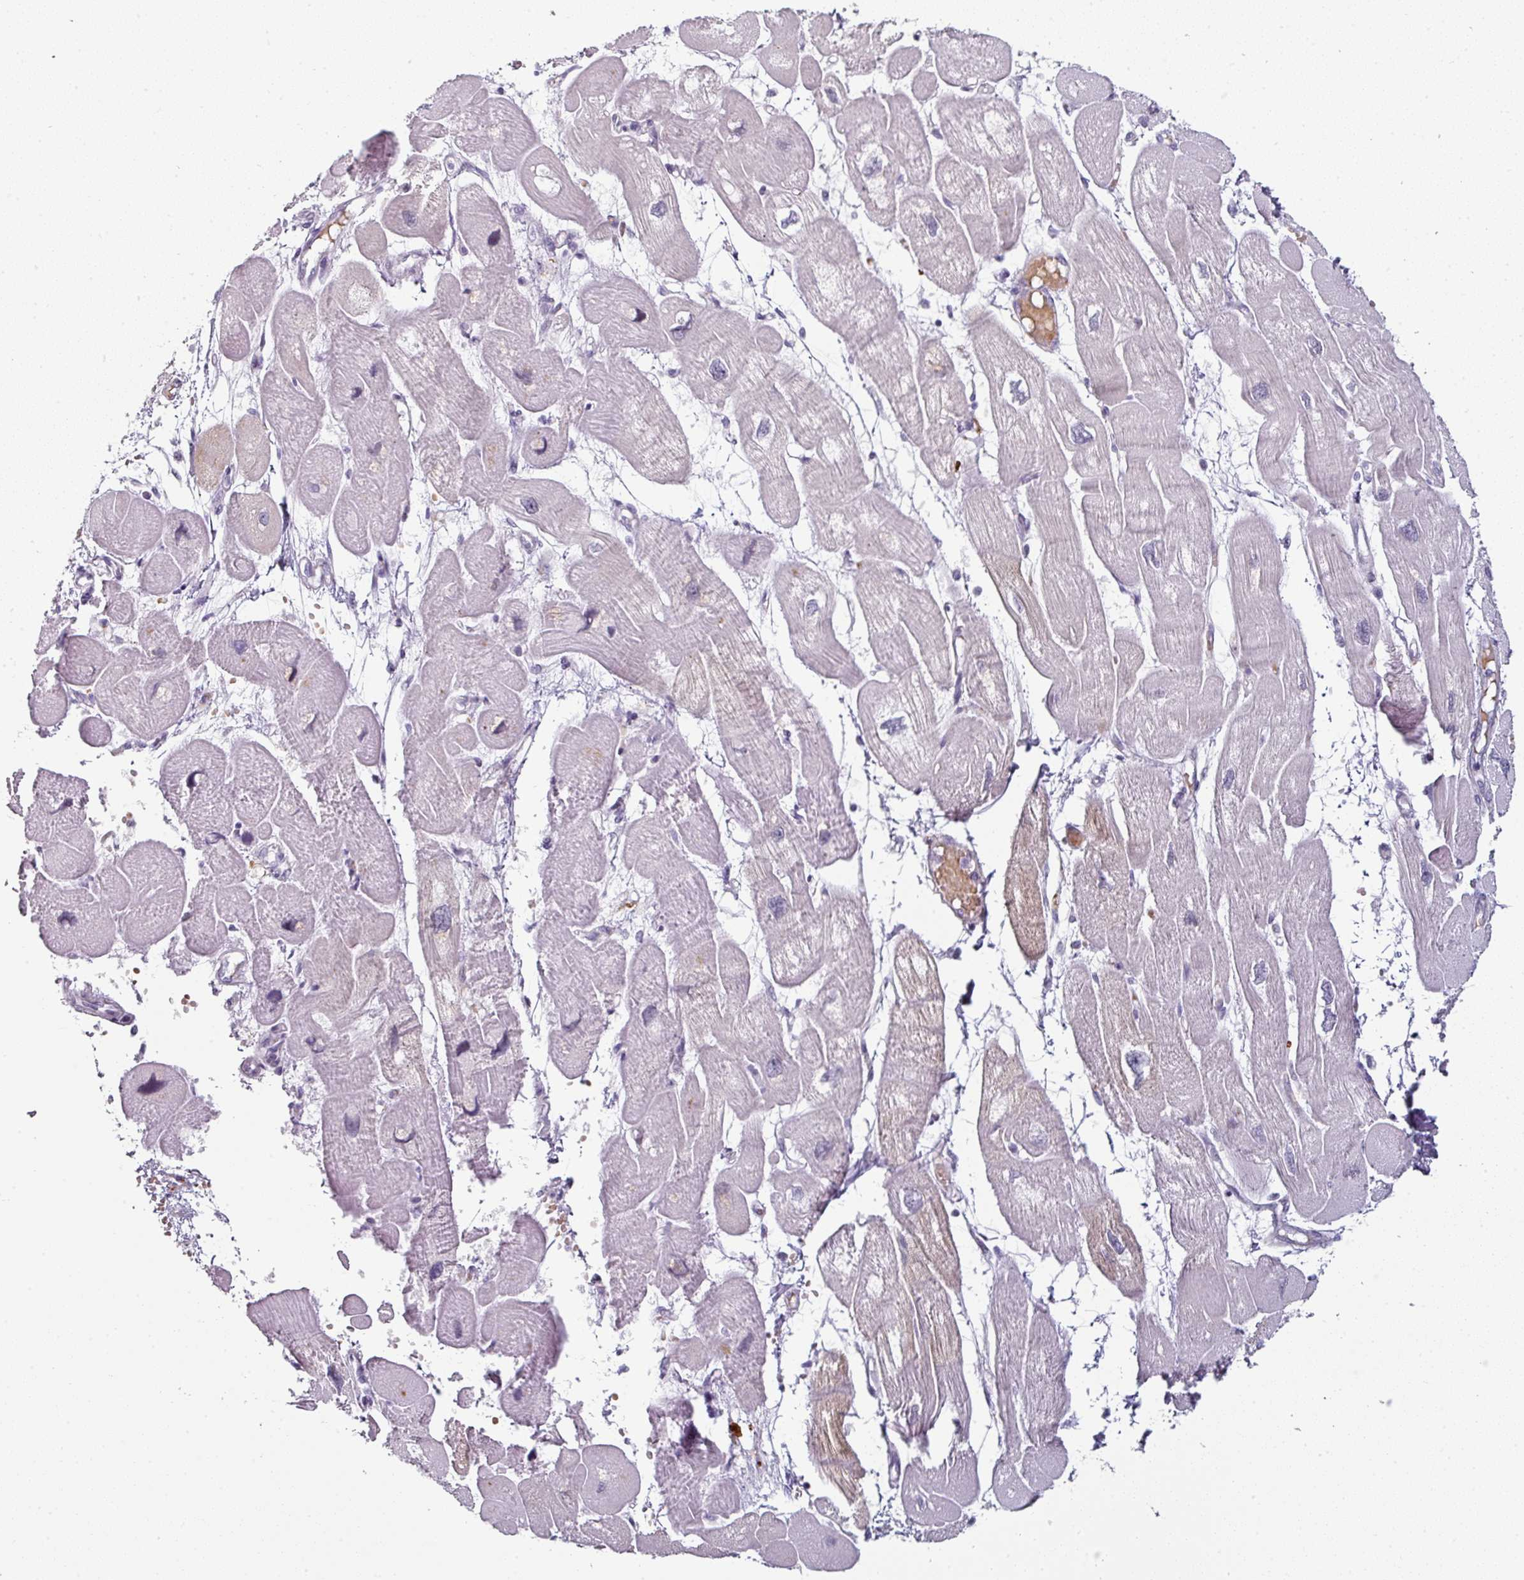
{"staining": {"intensity": "moderate", "quantity": "<25%", "location": "cytoplasmic/membranous"}, "tissue": "heart muscle", "cell_type": "Cardiomyocytes", "image_type": "normal", "snomed": [{"axis": "morphology", "description": "Normal tissue, NOS"}, {"axis": "topography", "description": "Heart"}], "caption": "Immunohistochemical staining of benign heart muscle reveals moderate cytoplasmic/membranous protein positivity in approximately <25% of cardiomyocytes.", "gene": "SYT8", "patient": {"sex": "male", "age": 42}}